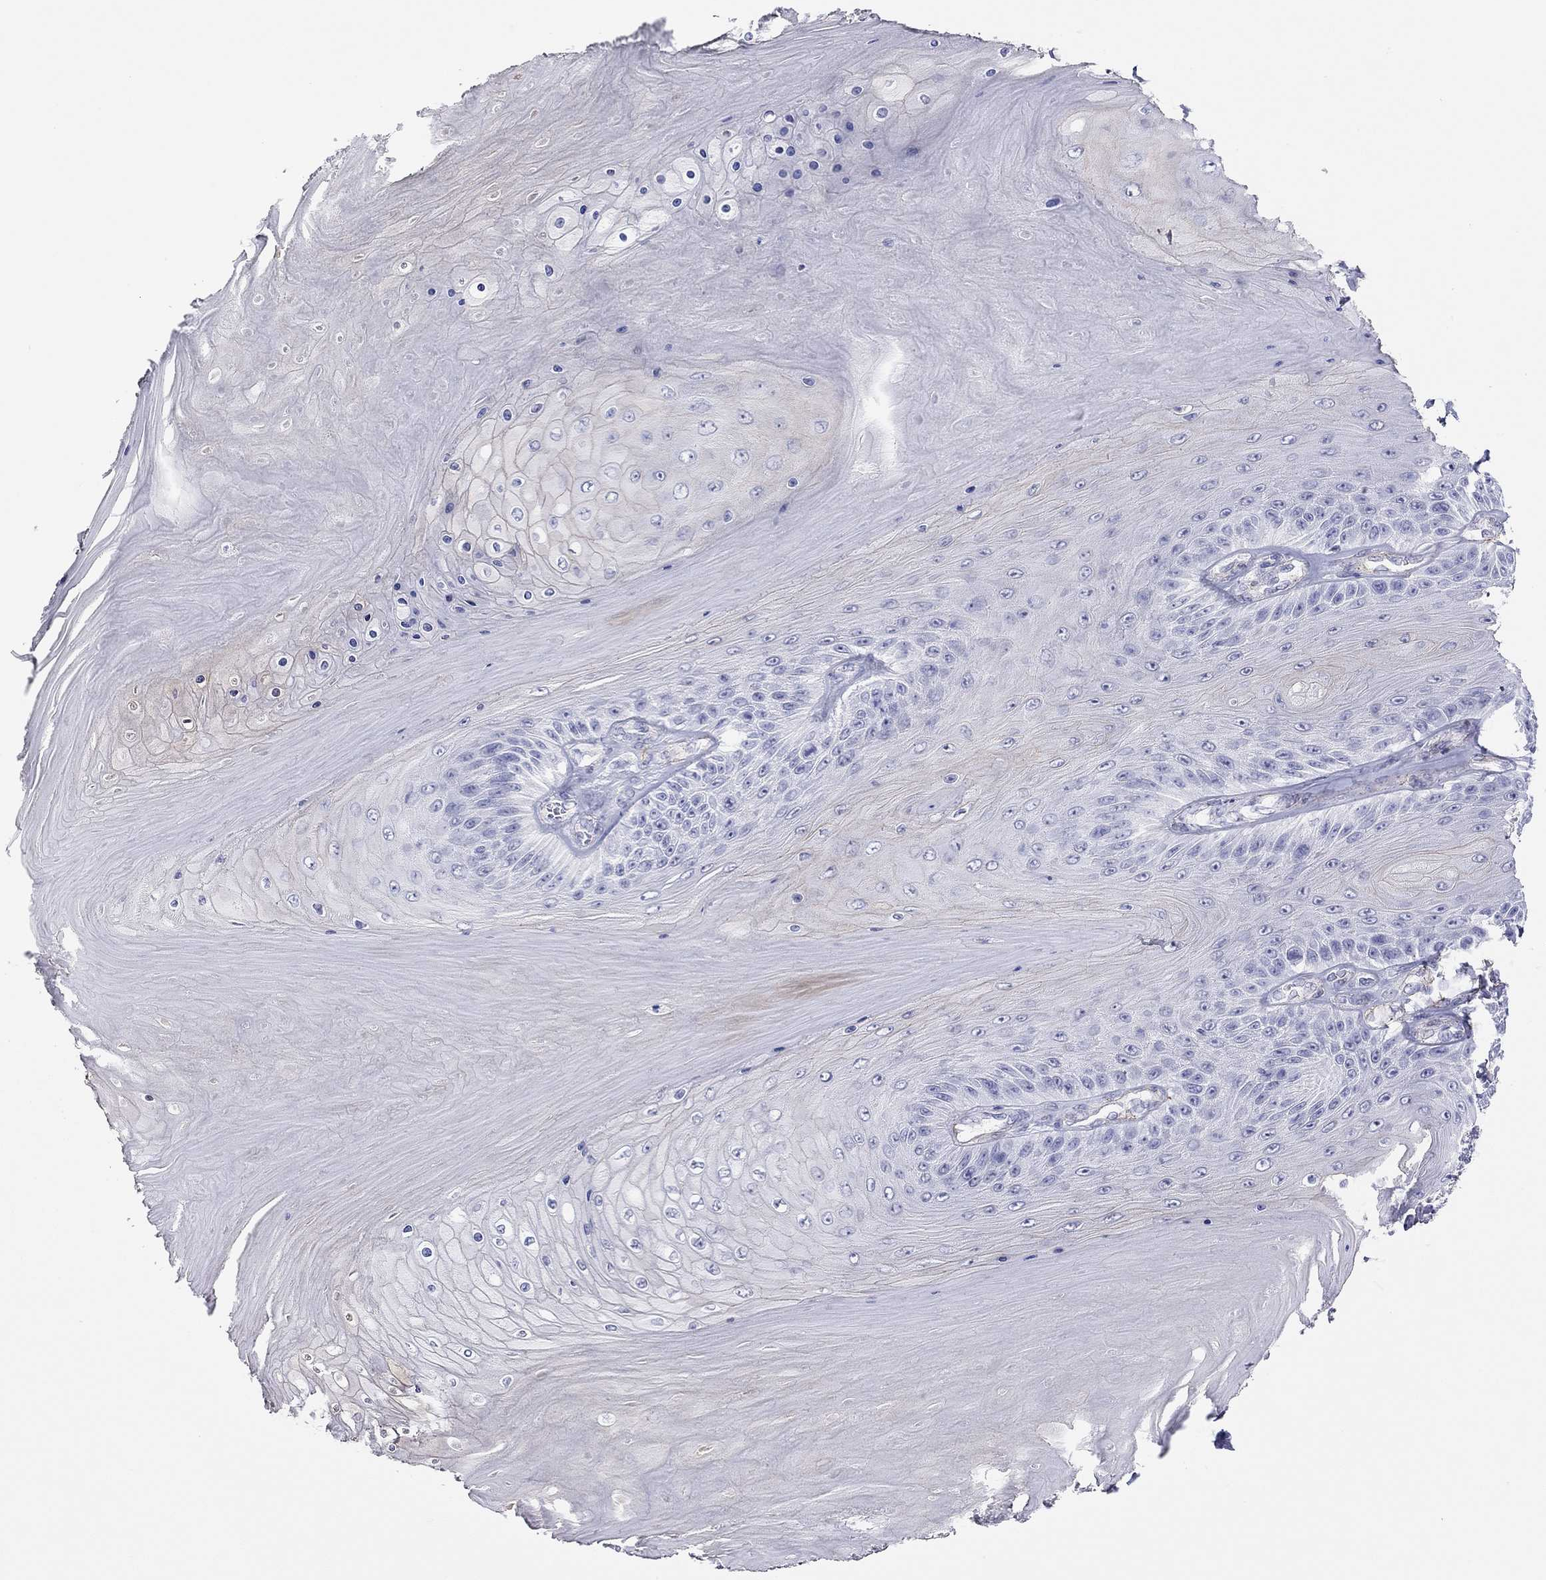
{"staining": {"intensity": "negative", "quantity": "none", "location": "none"}, "tissue": "skin cancer", "cell_type": "Tumor cells", "image_type": "cancer", "snomed": [{"axis": "morphology", "description": "Squamous cell carcinoma, NOS"}, {"axis": "topography", "description": "Skin"}], "caption": "High power microscopy image of an IHC image of skin cancer, revealing no significant positivity in tumor cells.", "gene": "MYMX", "patient": {"sex": "male", "age": 62}}